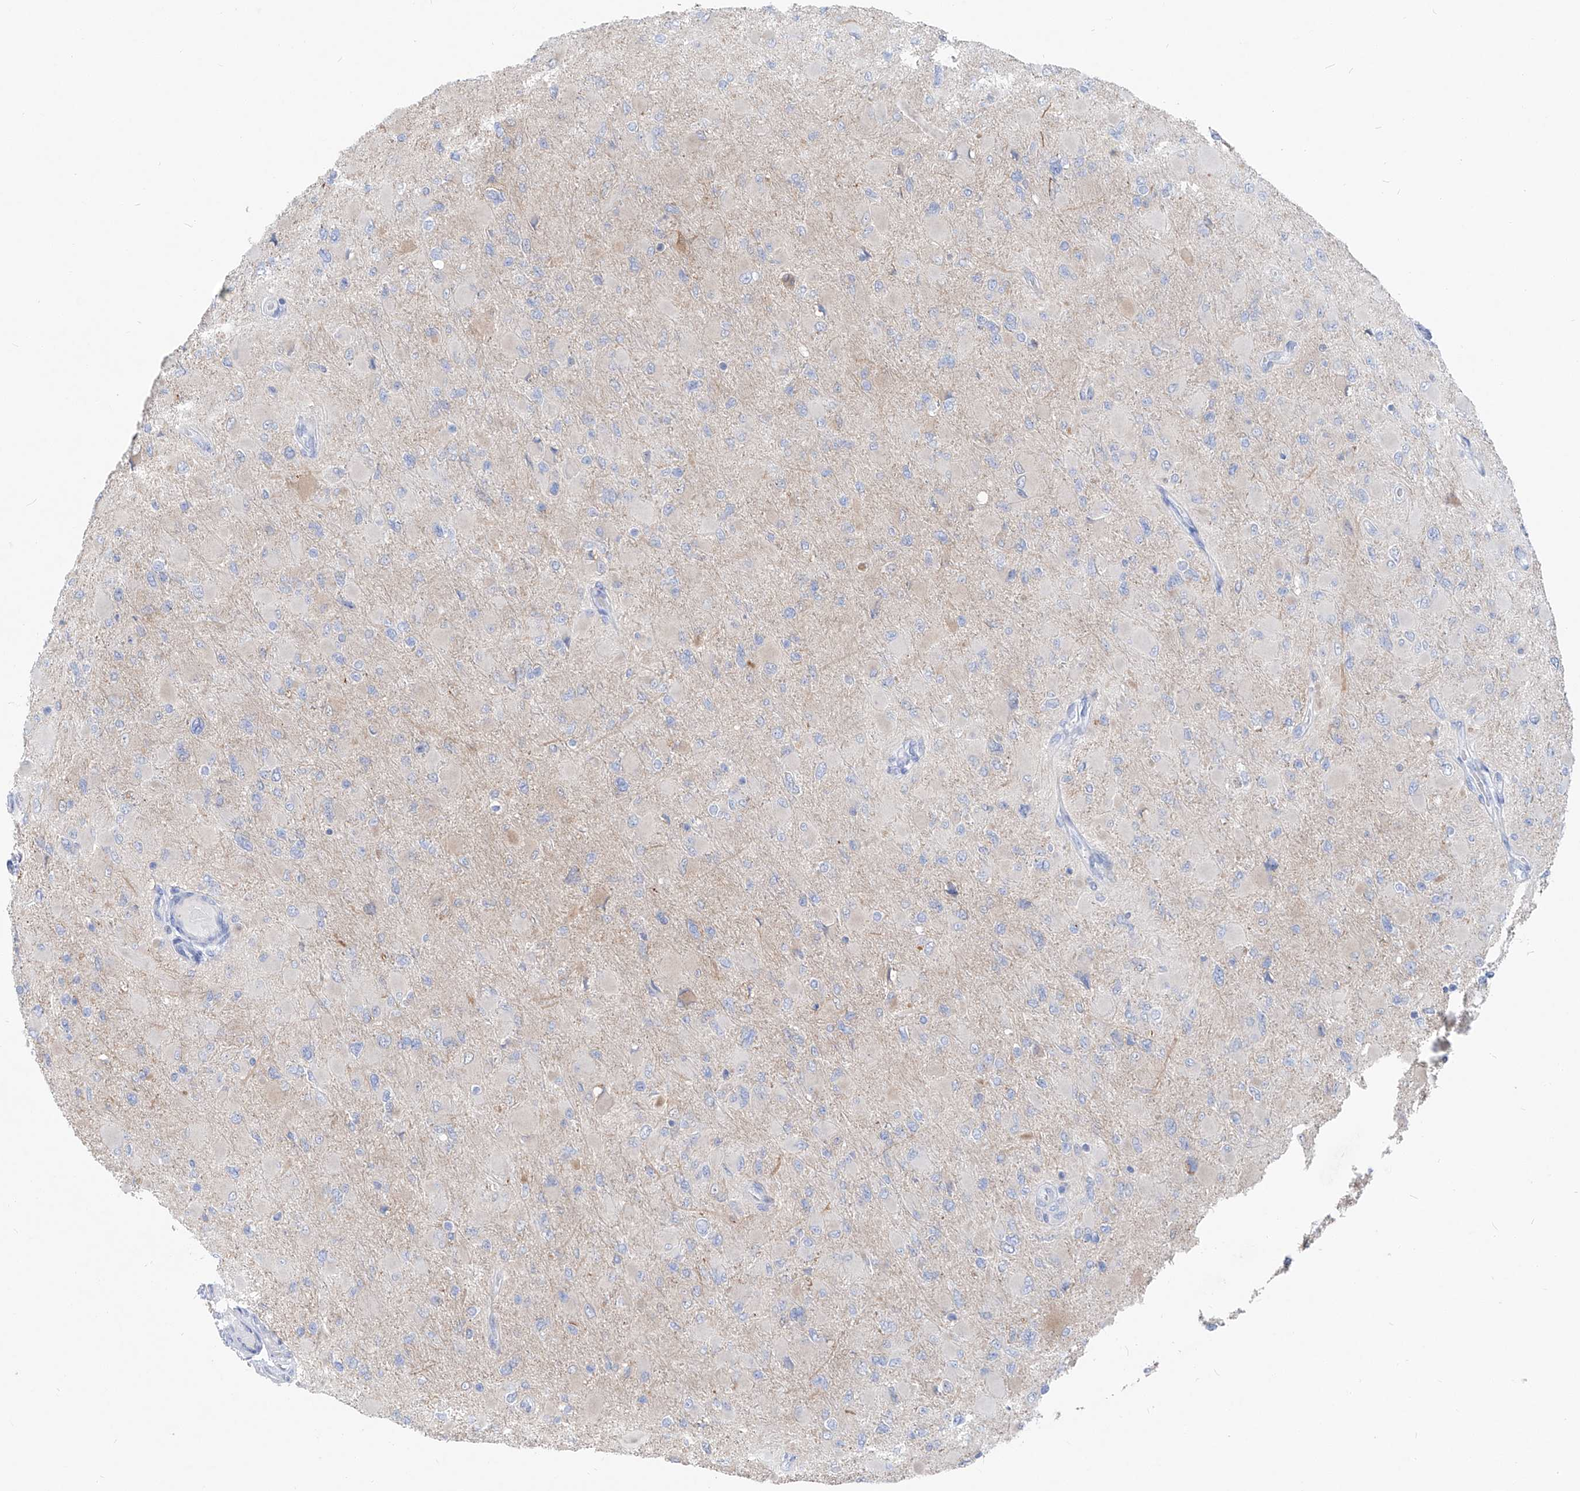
{"staining": {"intensity": "negative", "quantity": "none", "location": "none"}, "tissue": "glioma", "cell_type": "Tumor cells", "image_type": "cancer", "snomed": [{"axis": "morphology", "description": "Glioma, malignant, High grade"}, {"axis": "topography", "description": "Cerebral cortex"}], "caption": "This is an IHC photomicrograph of glioma. There is no expression in tumor cells.", "gene": "UFL1", "patient": {"sex": "female", "age": 36}}